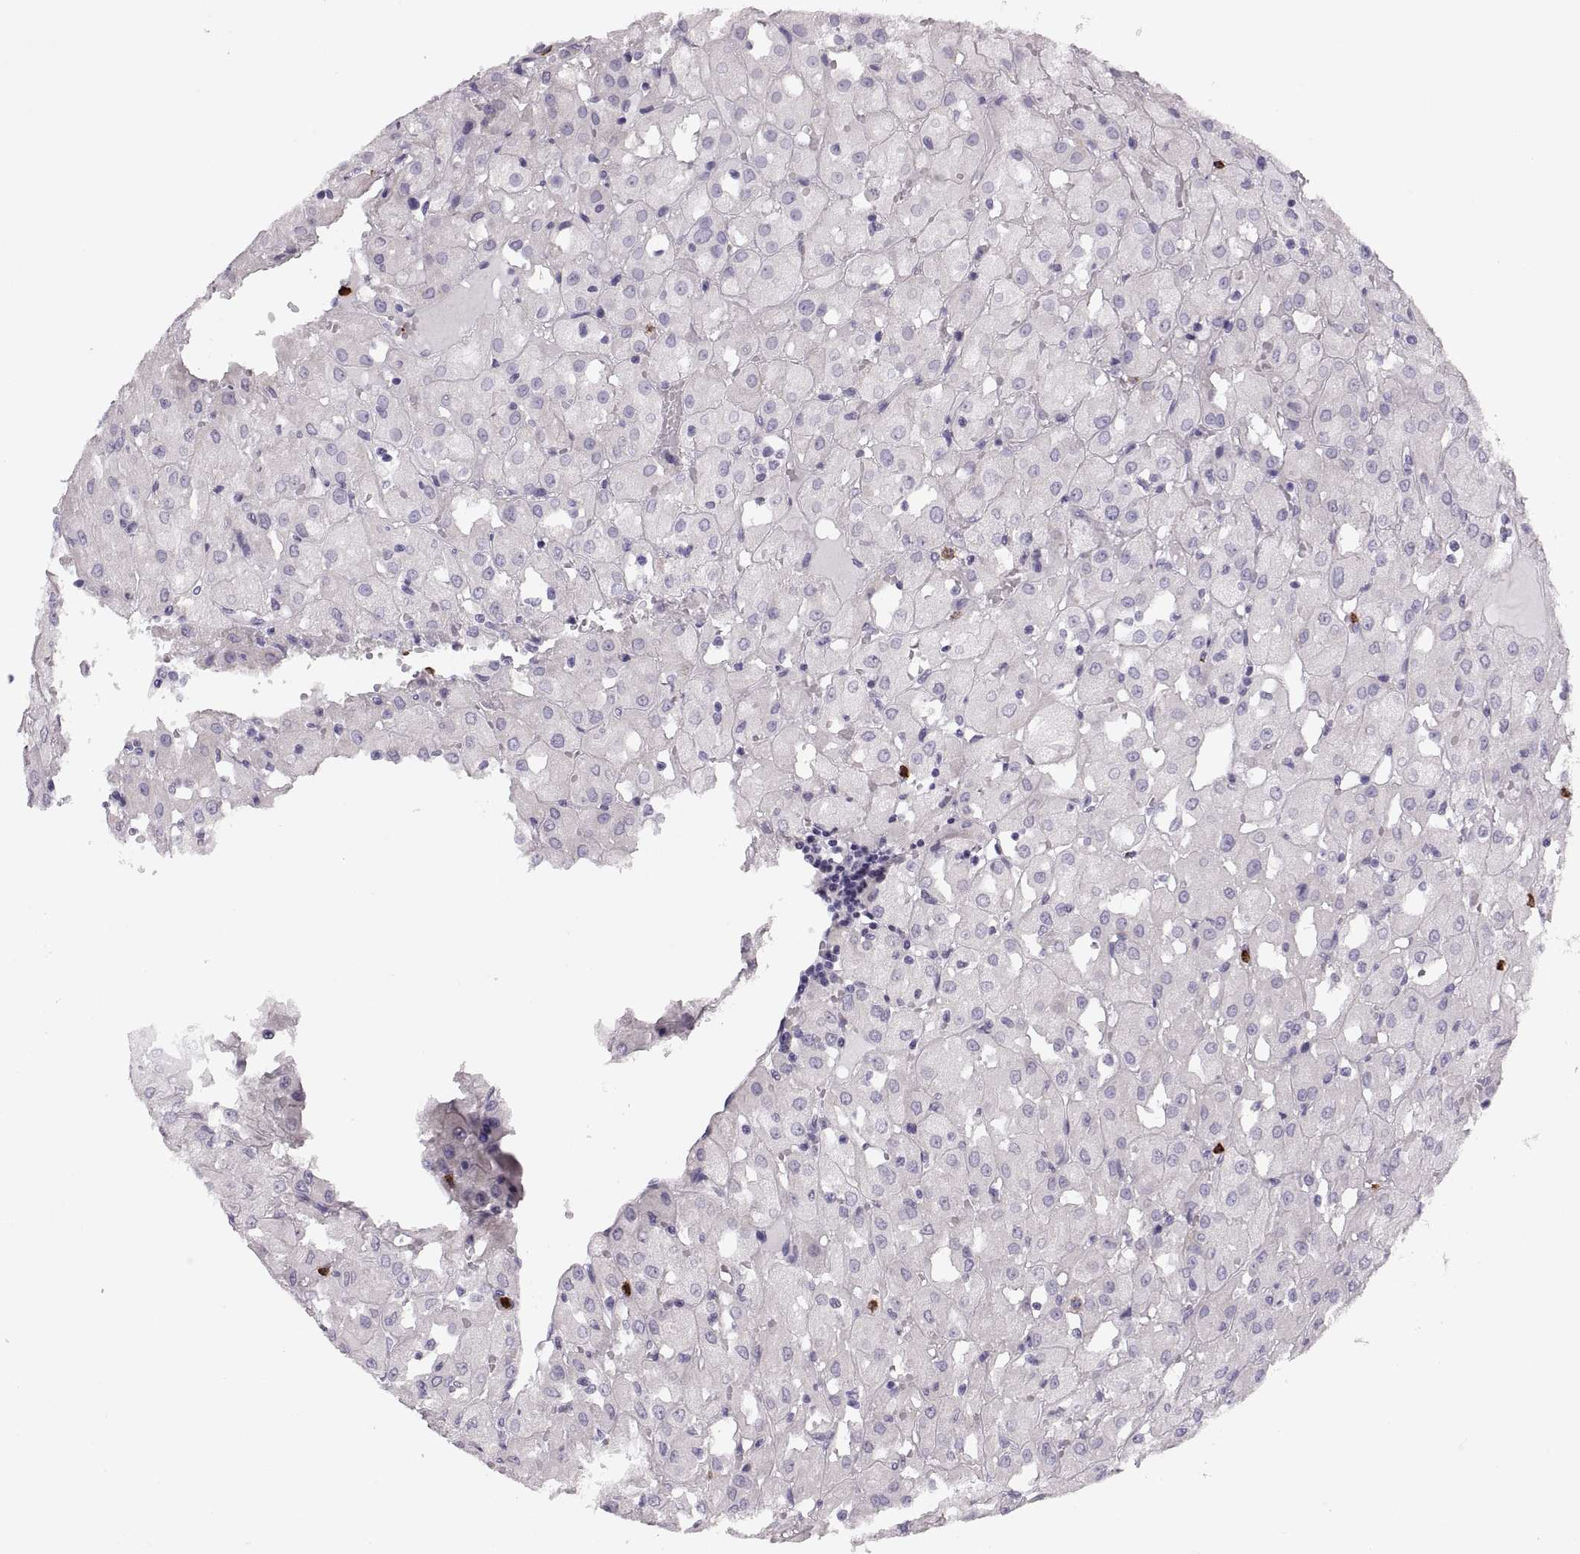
{"staining": {"intensity": "negative", "quantity": "none", "location": "none"}, "tissue": "renal cancer", "cell_type": "Tumor cells", "image_type": "cancer", "snomed": [{"axis": "morphology", "description": "Adenocarcinoma, NOS"}, {"axis": "topography", "description": "Kidney"}], "caption": "Immunohistochemistry (IHC) histopathology image of neoplastic tissue: human adenocarcinoma (renal) stained with DAB (3,3'-diaminobenzidine) reveals no significant protein expression in tumor cells.", "gene": "MILR1", "patient": {"sex": "male", "age": 72}}